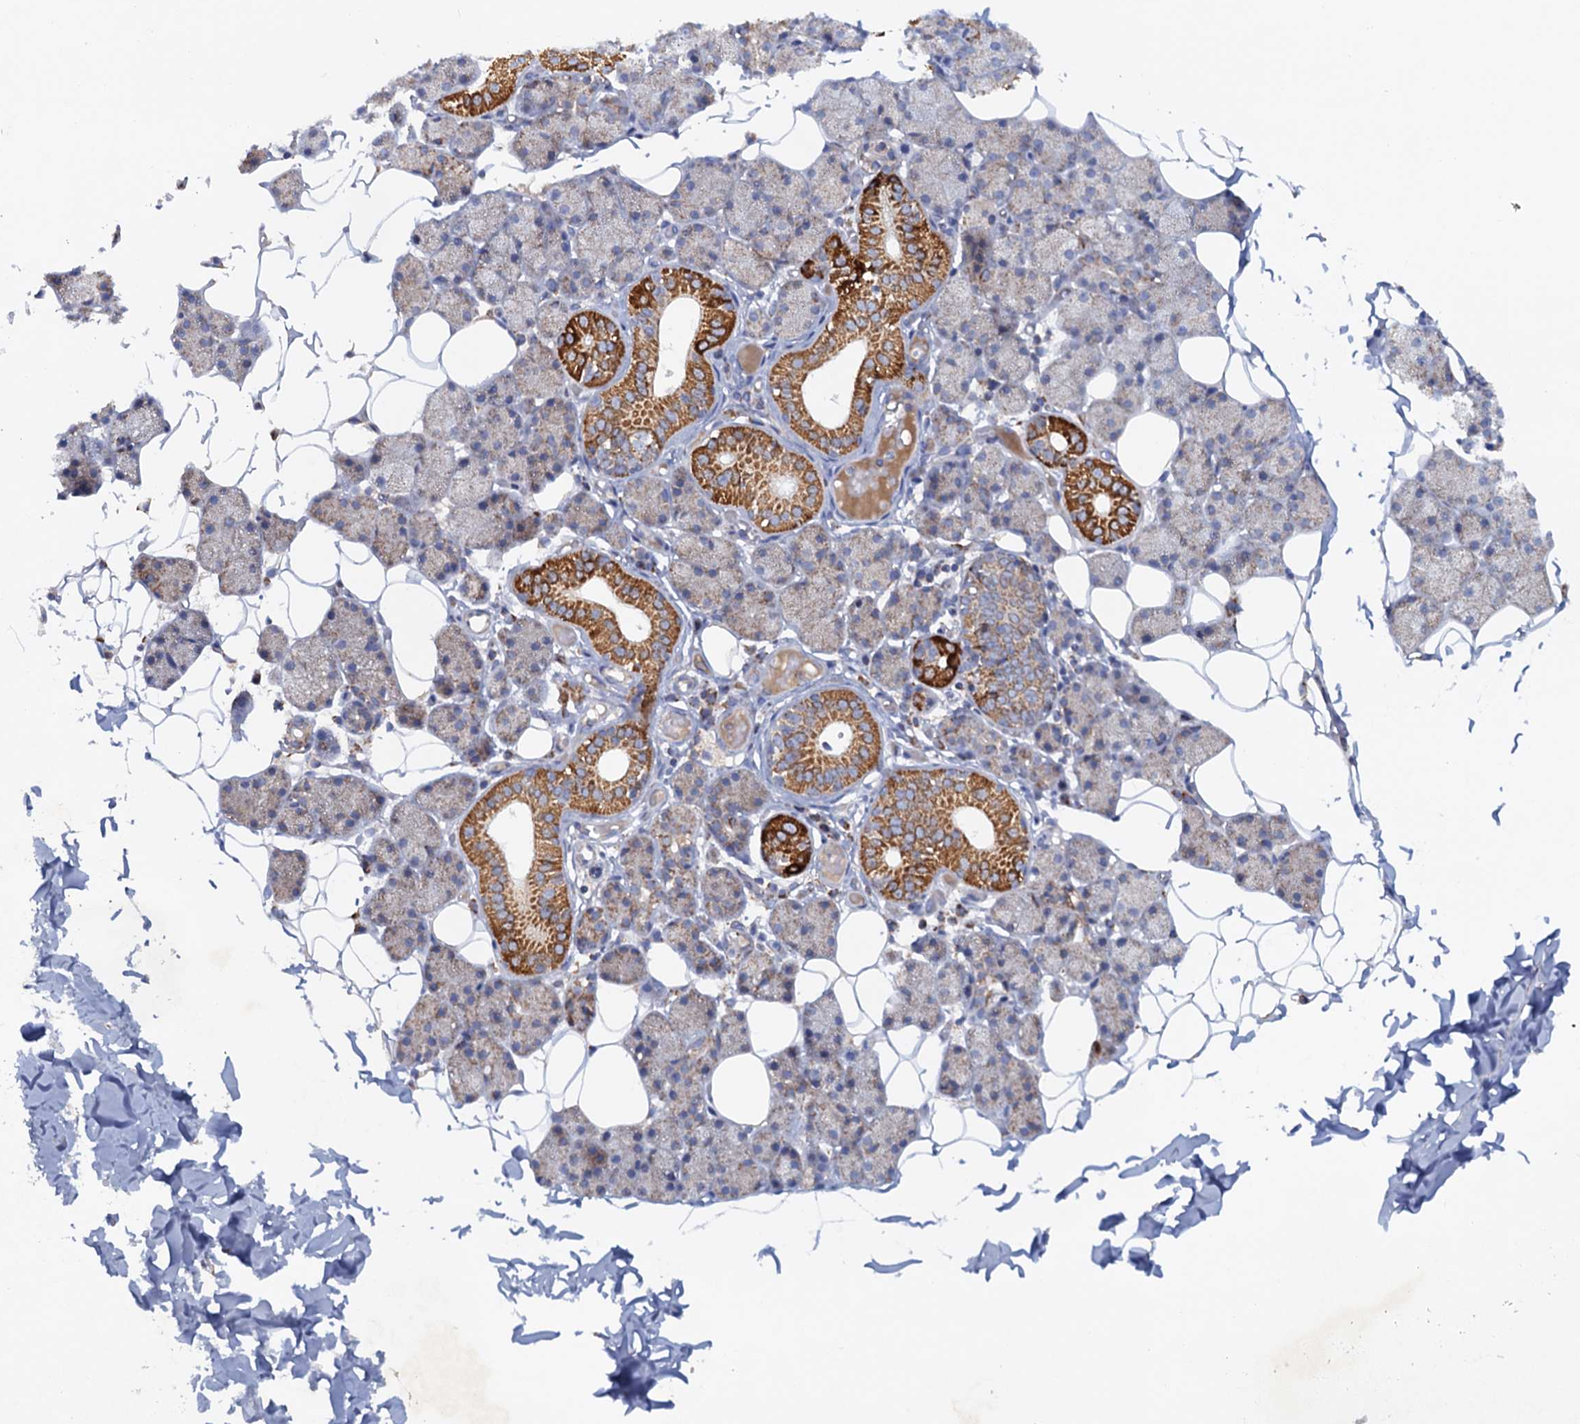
{"staining": {"intensity": "strong", "quantity": "25%-75%", "location": "cytoplasmic/membranous"}, "tissue": "salivary gland", "cell_type": "Glandular cells", "image_type": "normal", "snomed": [{"axis": "morphology", "description": "Normal tissue, NOS"}, {"axis": "topography", "description": "Salivary gland"}], "caption": "Glandular cells demonstrate strong cytoplasmic/membranous positivity in approximately 25%-75% of cells in normal salivary gland. (DAB (3,3'-diaminobenzidine) IHC, brown staining for protein, blue staining for nuclei).", "gene": "GTPBP3", "patient": {"sex": "female", "age": 33}}